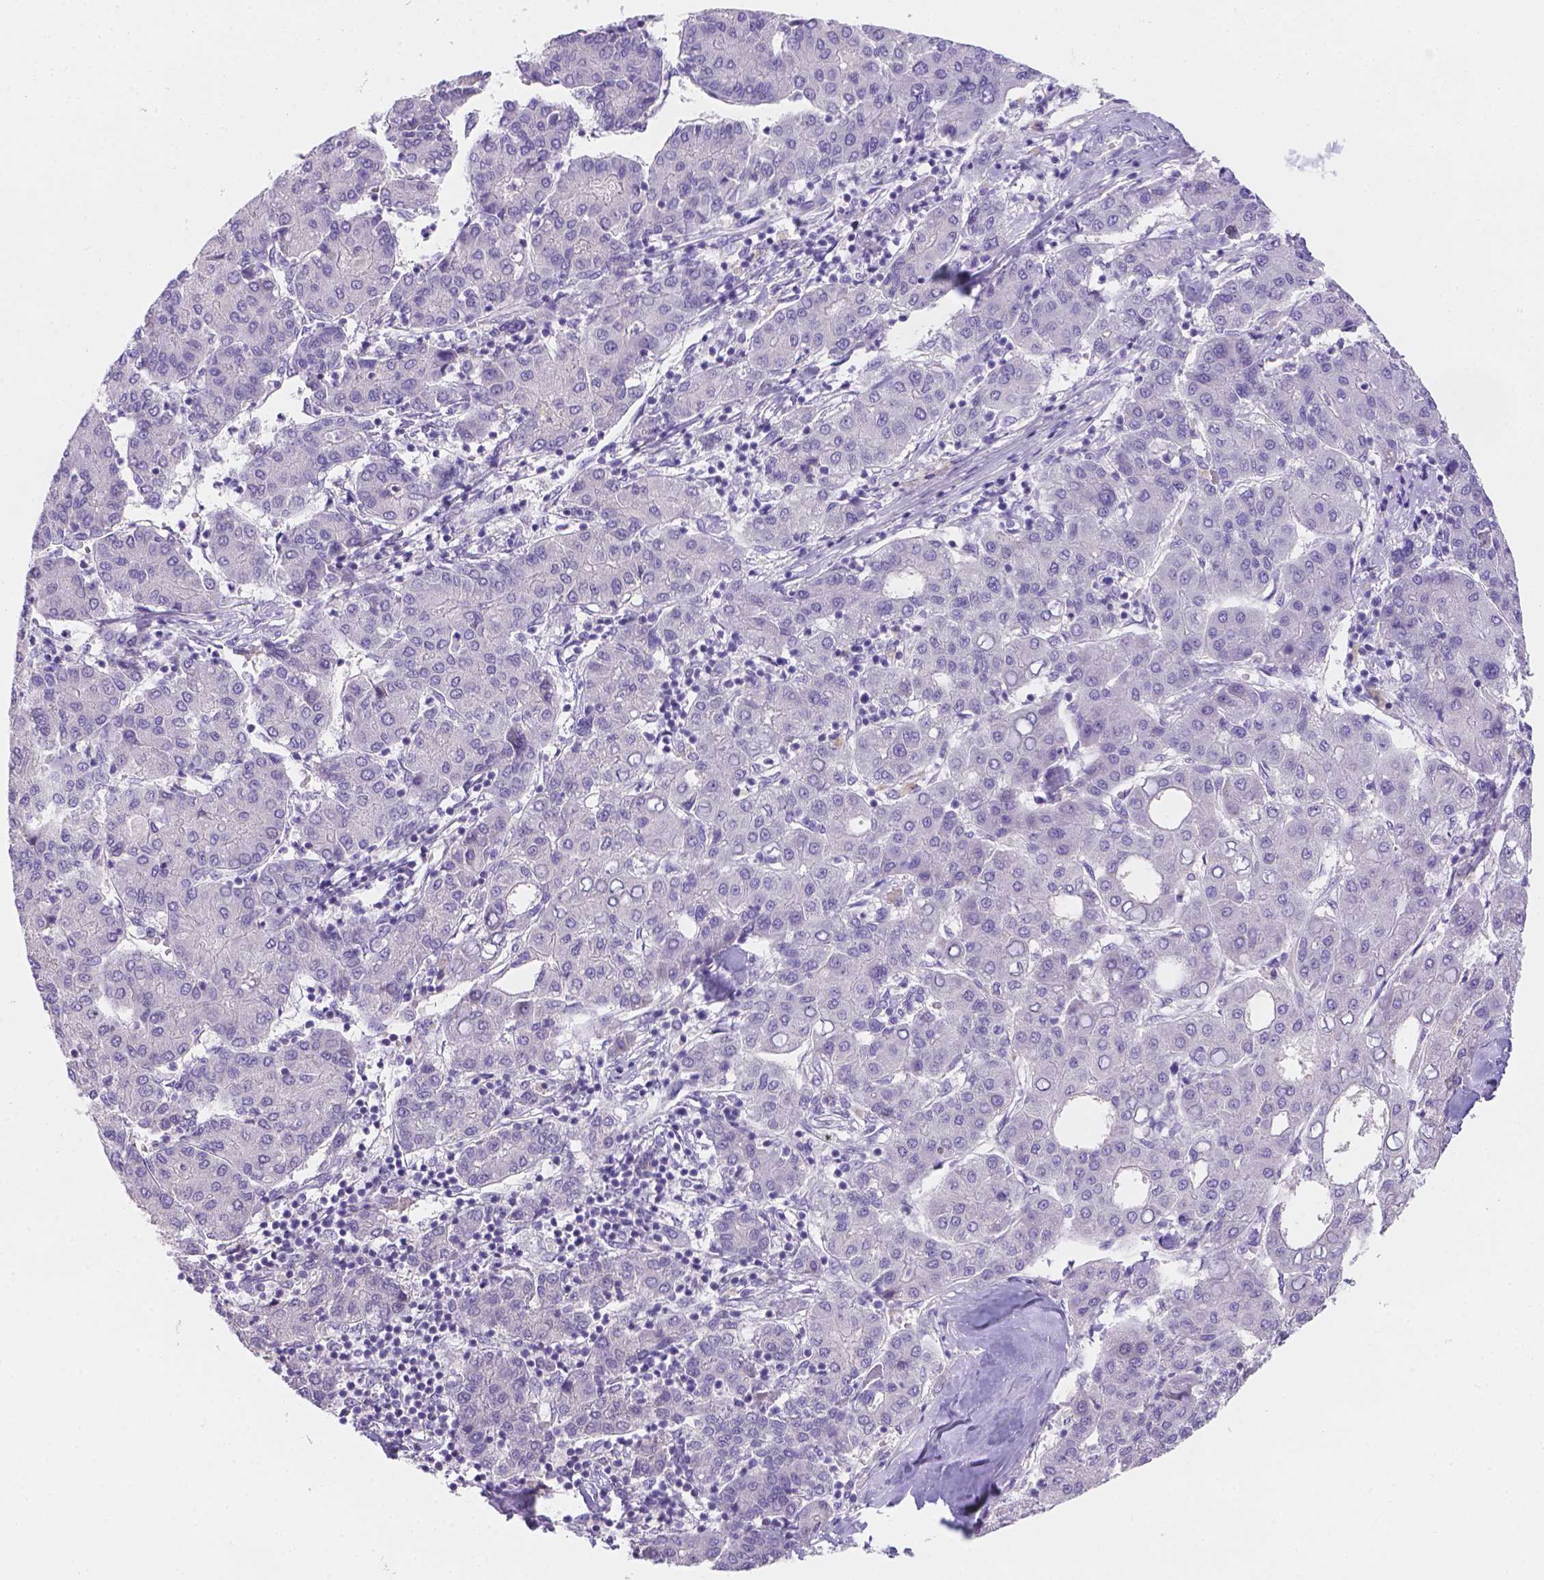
{"staining": {"intensity": "negative", "quantity": "none", "location": "none"}, "tissue": "liver cancer", "cell_type": "Tumor cells", "image_type": "cancer", "snomed": [{"axis": "morphology", "description": "Carcinoma, Hepatocellular, NOS"}, {"axis": "topography", "description": "Liver"}], "caption": "A micrograph of human liver cancer is negative for staining in tumor cells.", "gene": "CD96", "patient": {"sex": "male", "age": 65}}